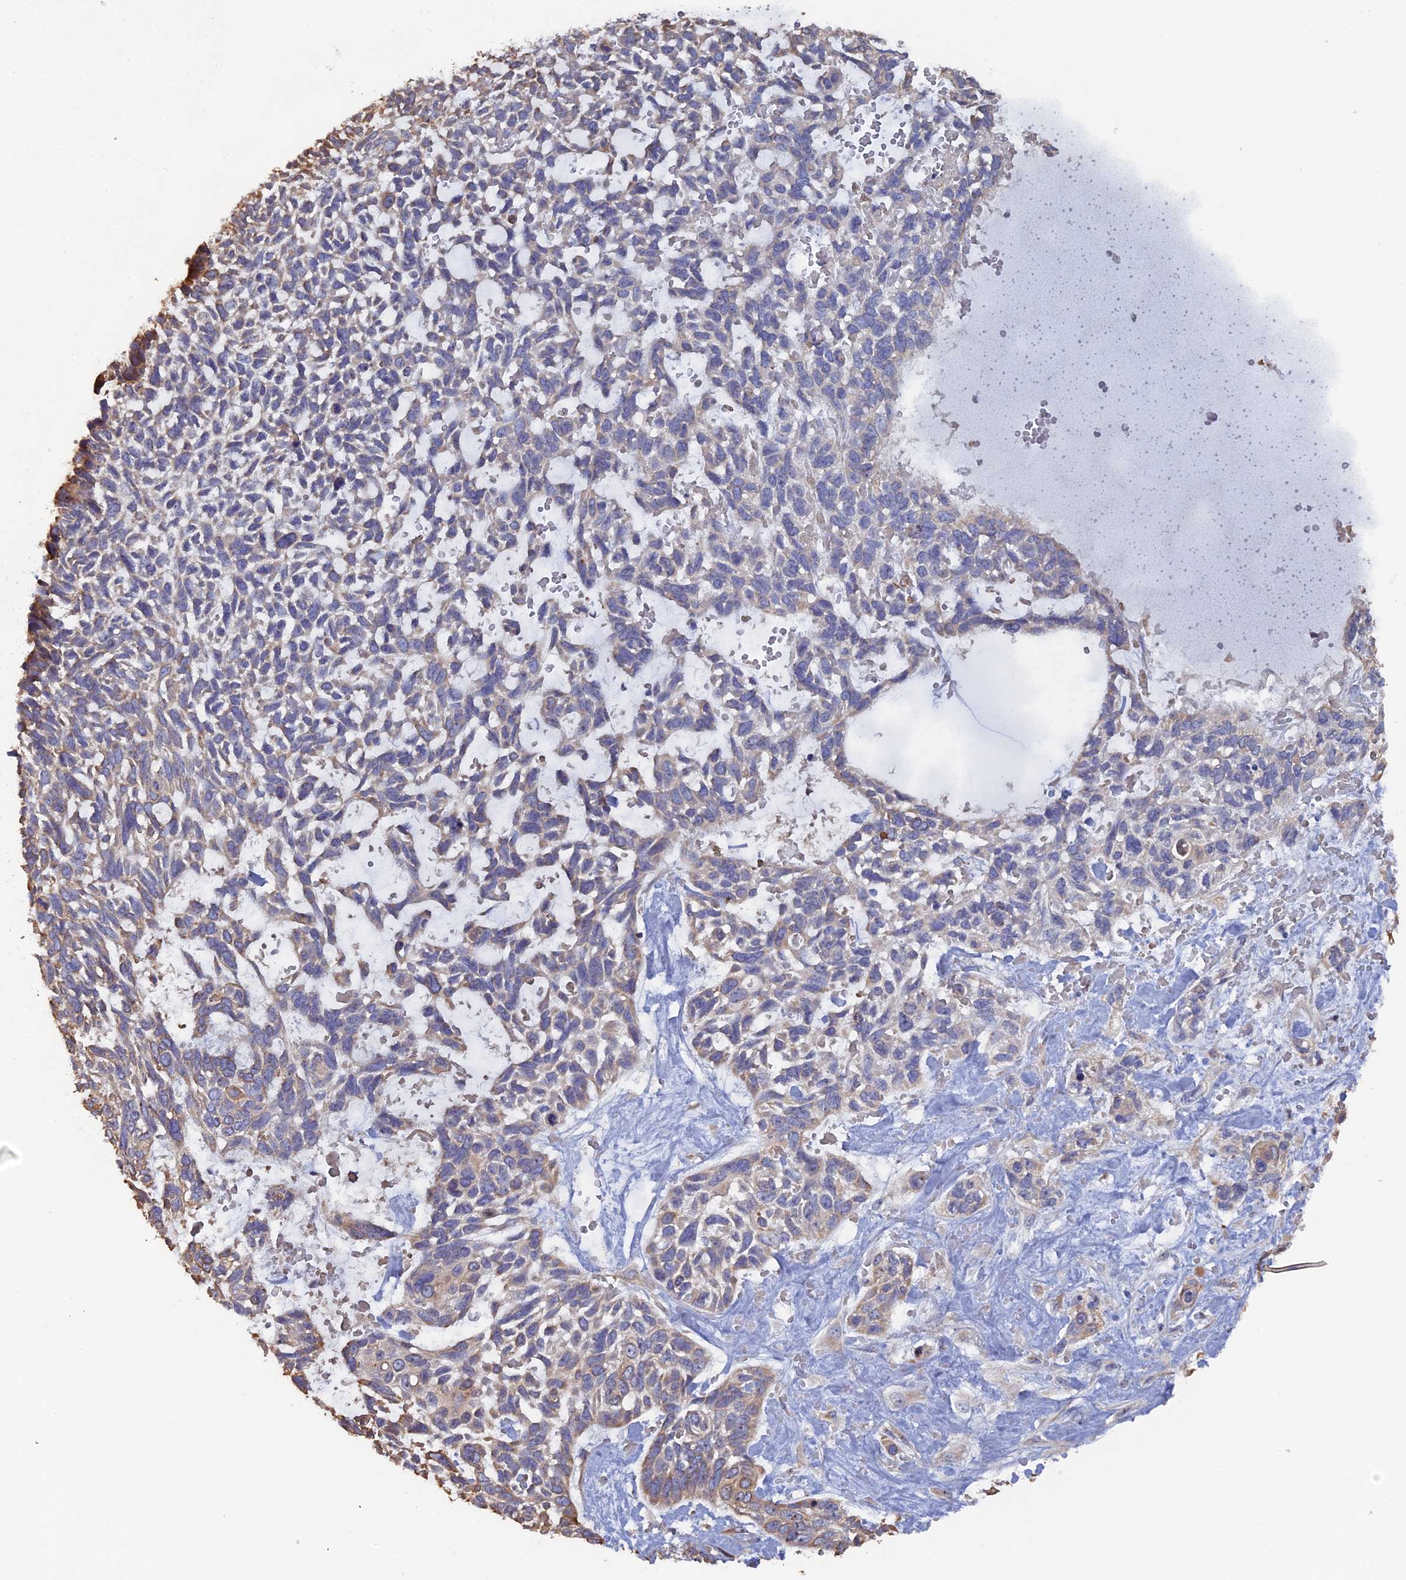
{"staining": {"intensity": "weak", "quantity": "<25%", "location": "cytoplasmic/membranous"}, "tissue": "skin cancer", "cell_type": "Tumor cells", "image_type": "cancer", "snomed": [{"axis": "morphology", "description": "Basal cell carcinoma"}, {"axis": "topography", "description": "Skin"}], "caption": "Skin basal cell carcinoma was stained to show a protein in brown. There is no significant expression in tumor cells. (Brightfield microscopy of DAB immunohistochemistry at high magnification).", "gene": "VPS37C", "patient": {"sex": "male", "age": 88}}